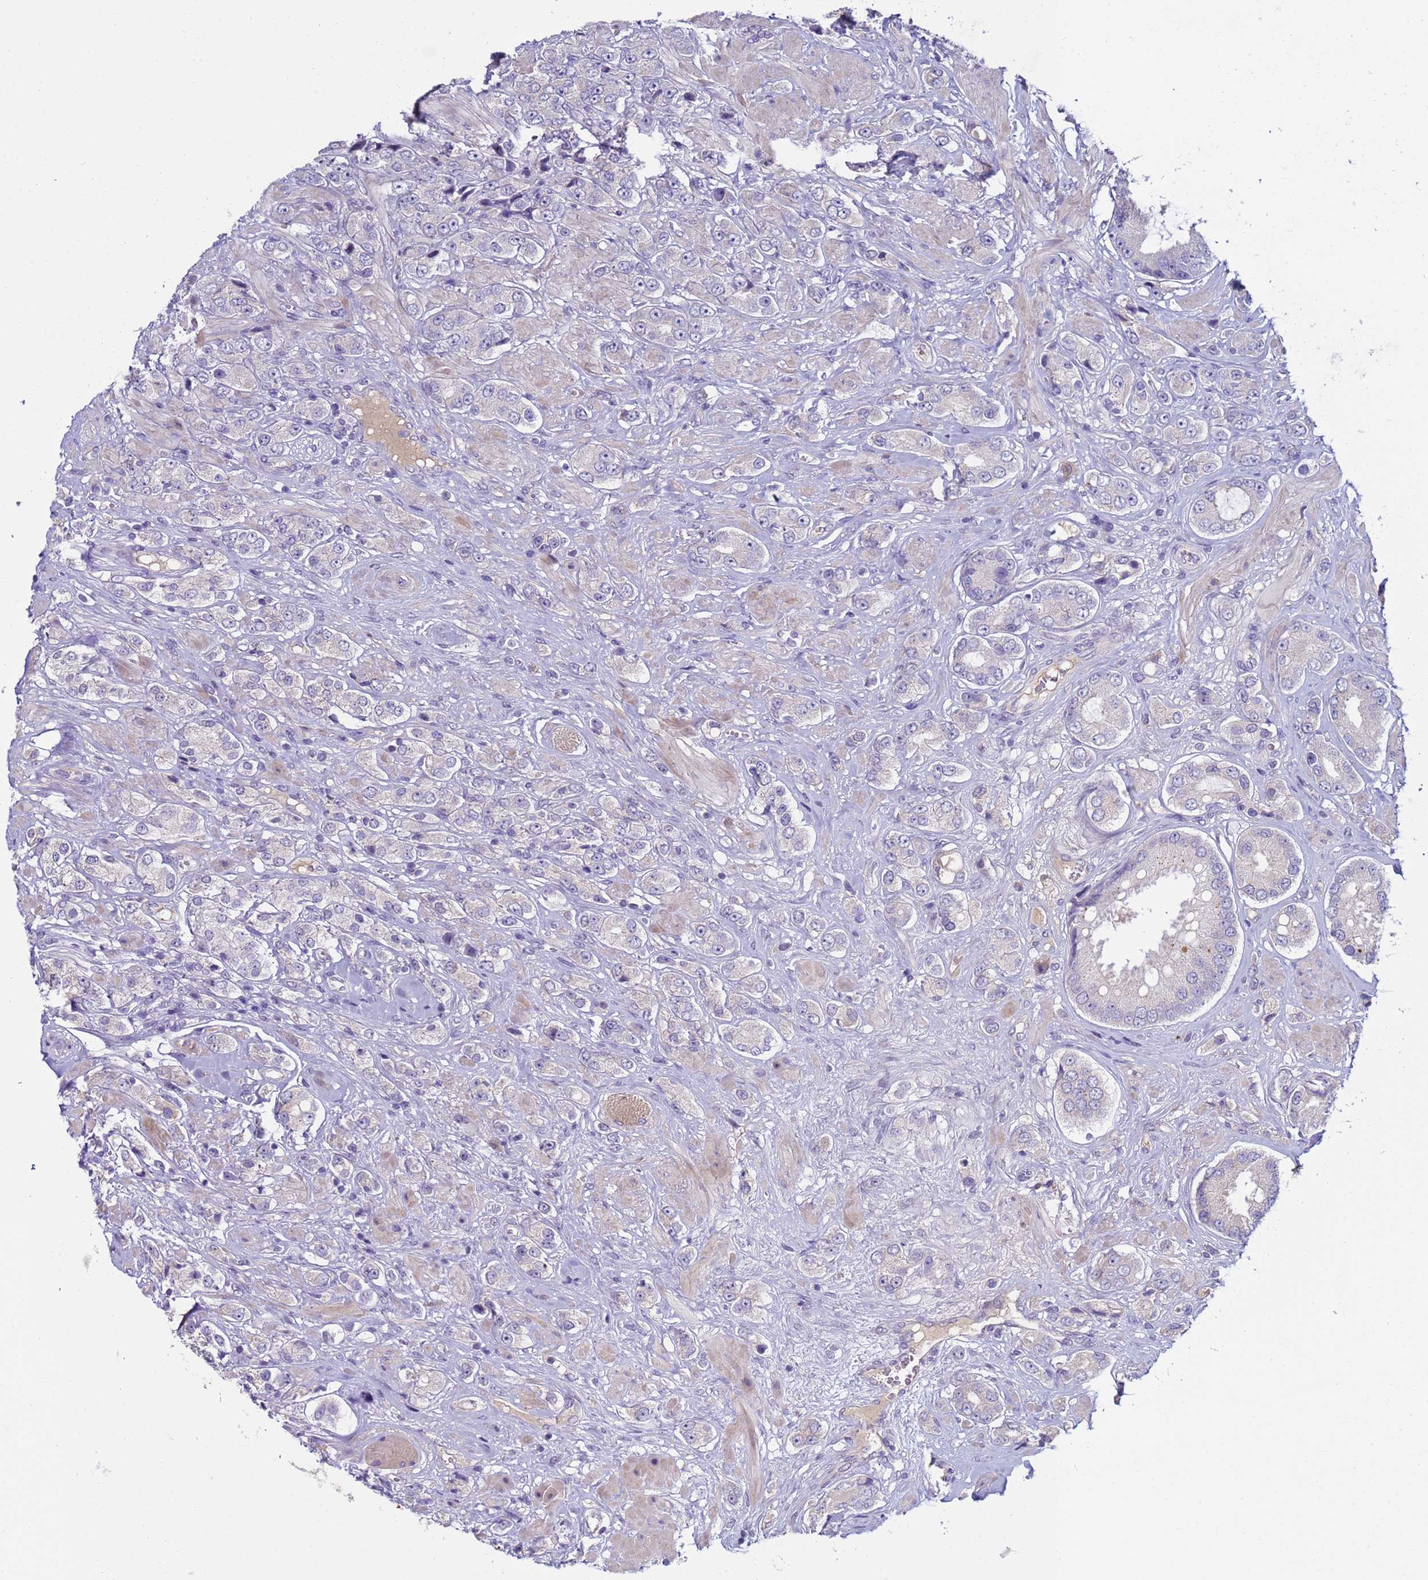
{"staining": {"intensity": "negative", "quantity": "none", "location": "none"}, "tissue": "prostate cancer", "cell_type": "Tumor cells", "image_type": "cancer", "snomed": [{"axis": "morphology", "description": "Adenocarcinoma, High grade"}, {"axis": "topography", "description": "Prostate and seminal vesicle, NOS"}], "caption": "Prostate cancer was stained to show a protein in brown. There is no significant staining in tumor cells.", "gene": "TRIM51", "patient": {"sex": "male", "age": 64}}